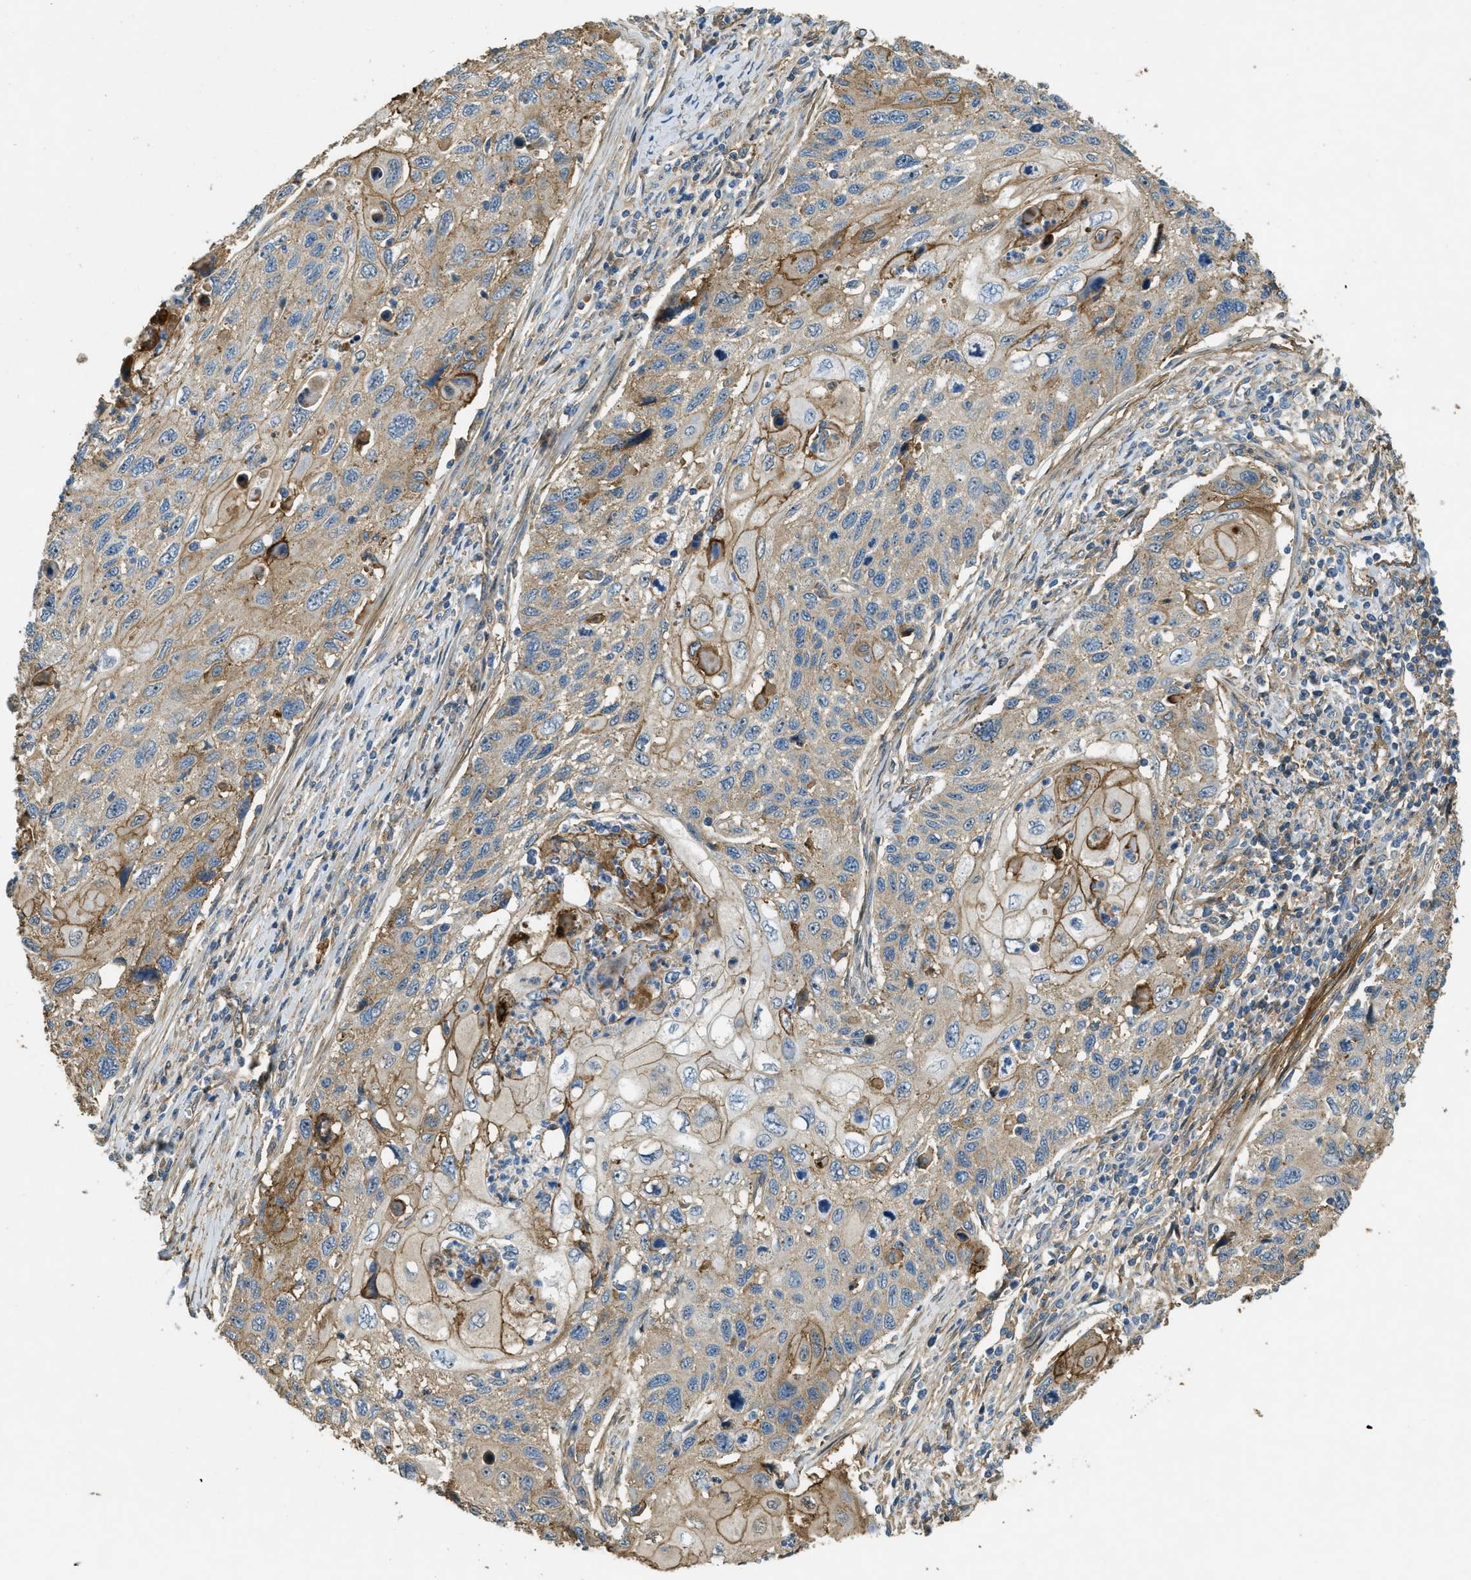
{"staining": {"intensity": "weak", "quantity": ">75%", "location": "cytoplasmic/membranous"}, "tissue": "cervical cancer", "cell_type": "Tumor cells", "image_type": "cancer", "snomed": [{"axis": "morphology", "description": "Squamous cell carcinoma, NOS"}, {"axis": "topography", "description": "Cervix"}], "caption": "Weak cytoplasmic/membranous expression for a protein is appreciated in about >75% of tumor cells of cervical cancer using immunohistochemistry (IHC).", "gene": "OSMR", "patient": {"sex": "female", "age": 70}}